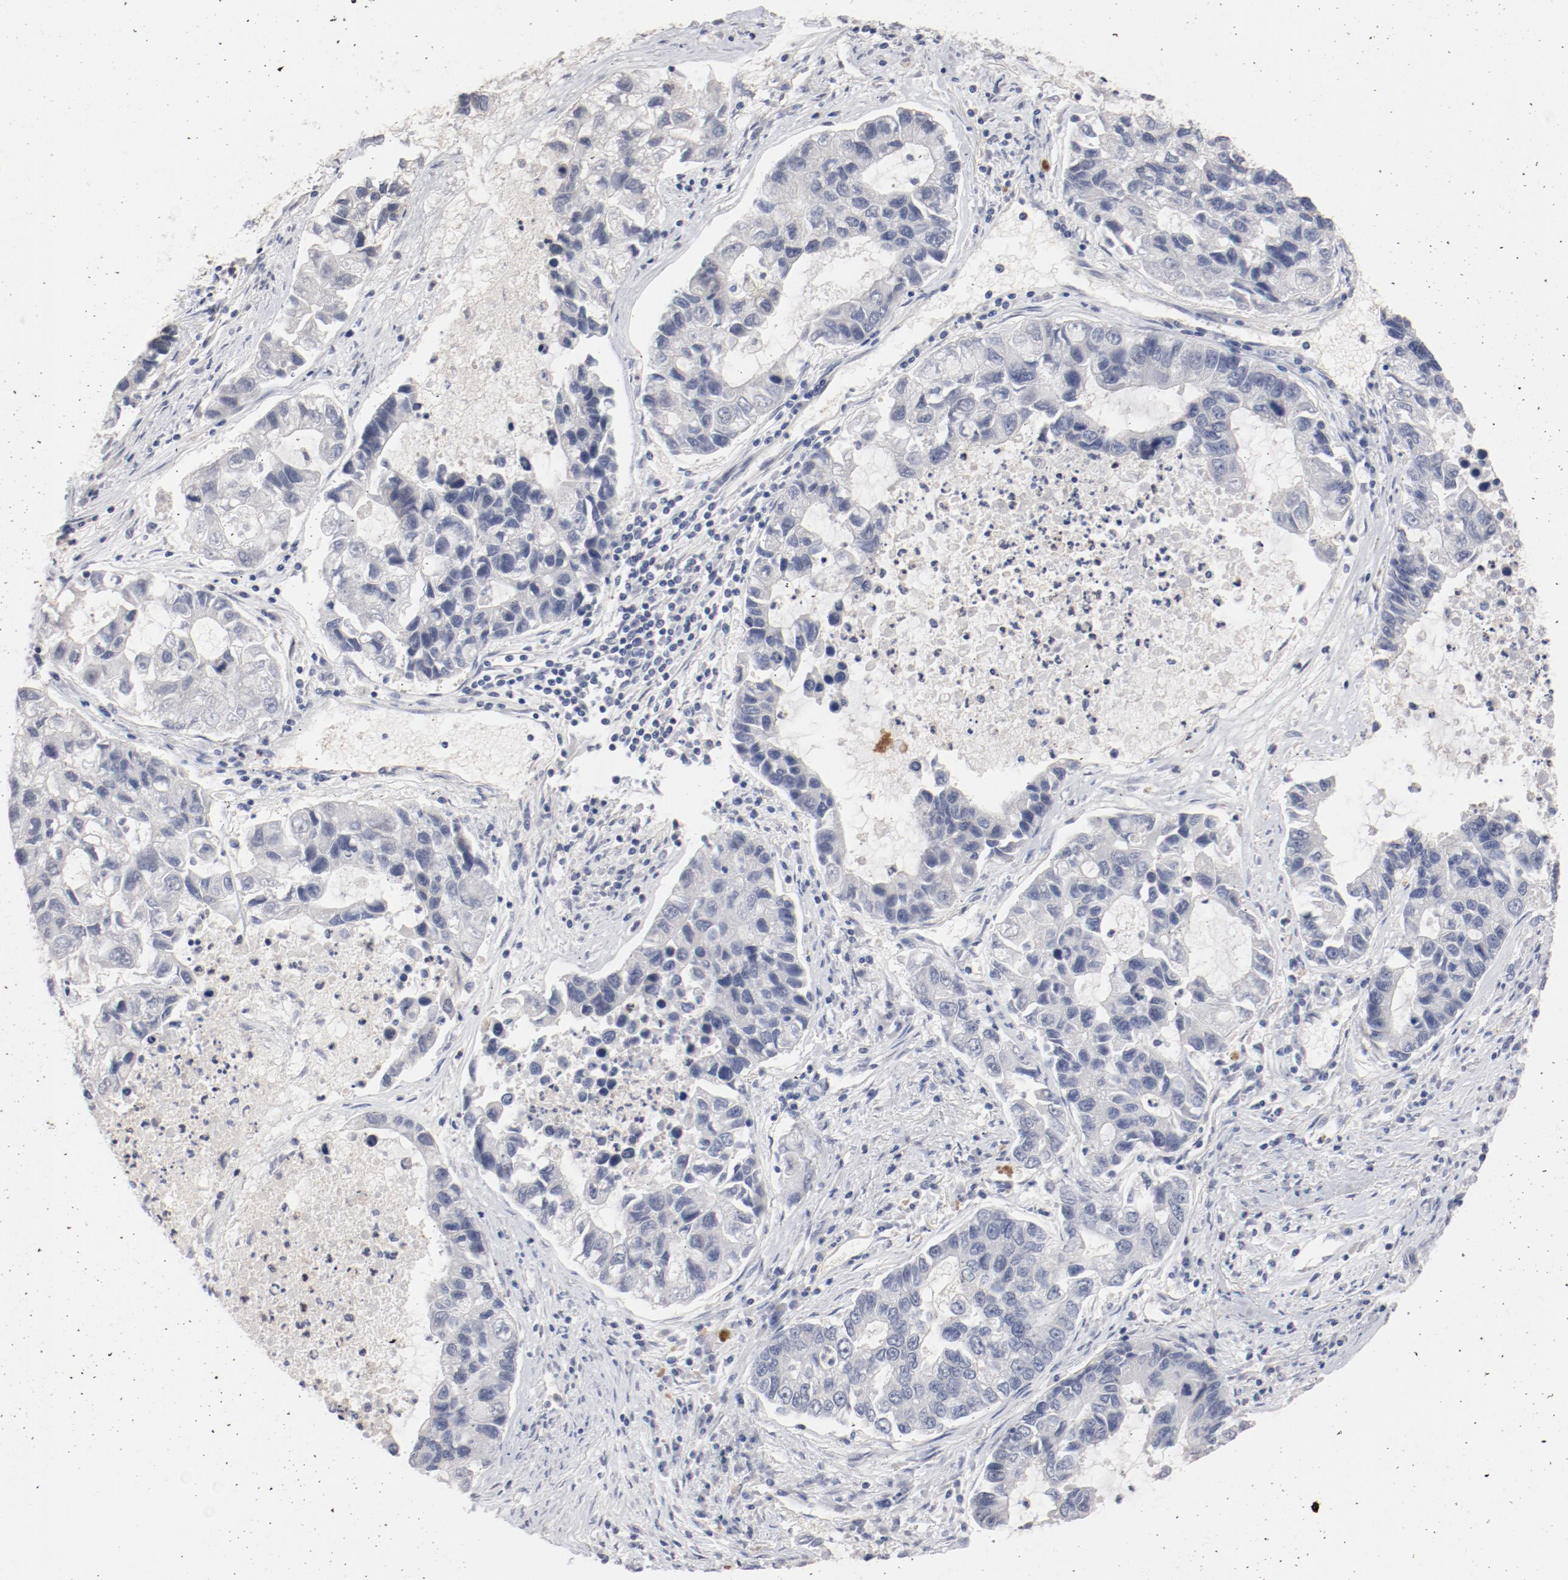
{"staining": {"intensity": "negative", "quantity": "none", "location": "none"}, "tissue": "lung cancer", "cell_type": "Tumor cells", "image_type": "cancer", "snomed": [{"axis": "morphology", "description": "Adenocarcinoma, NOS"}, {"axis": "topography", "description": "Lung"}], "caption": "A photomicrograph of human lung cancer is negative for staining in tumor cells. (Brightfield microscopy of DAB immunohistochemistry (IHC) at high magnification).", "gene": "CBL", "patient": {"sex": "female", "age": 51}}